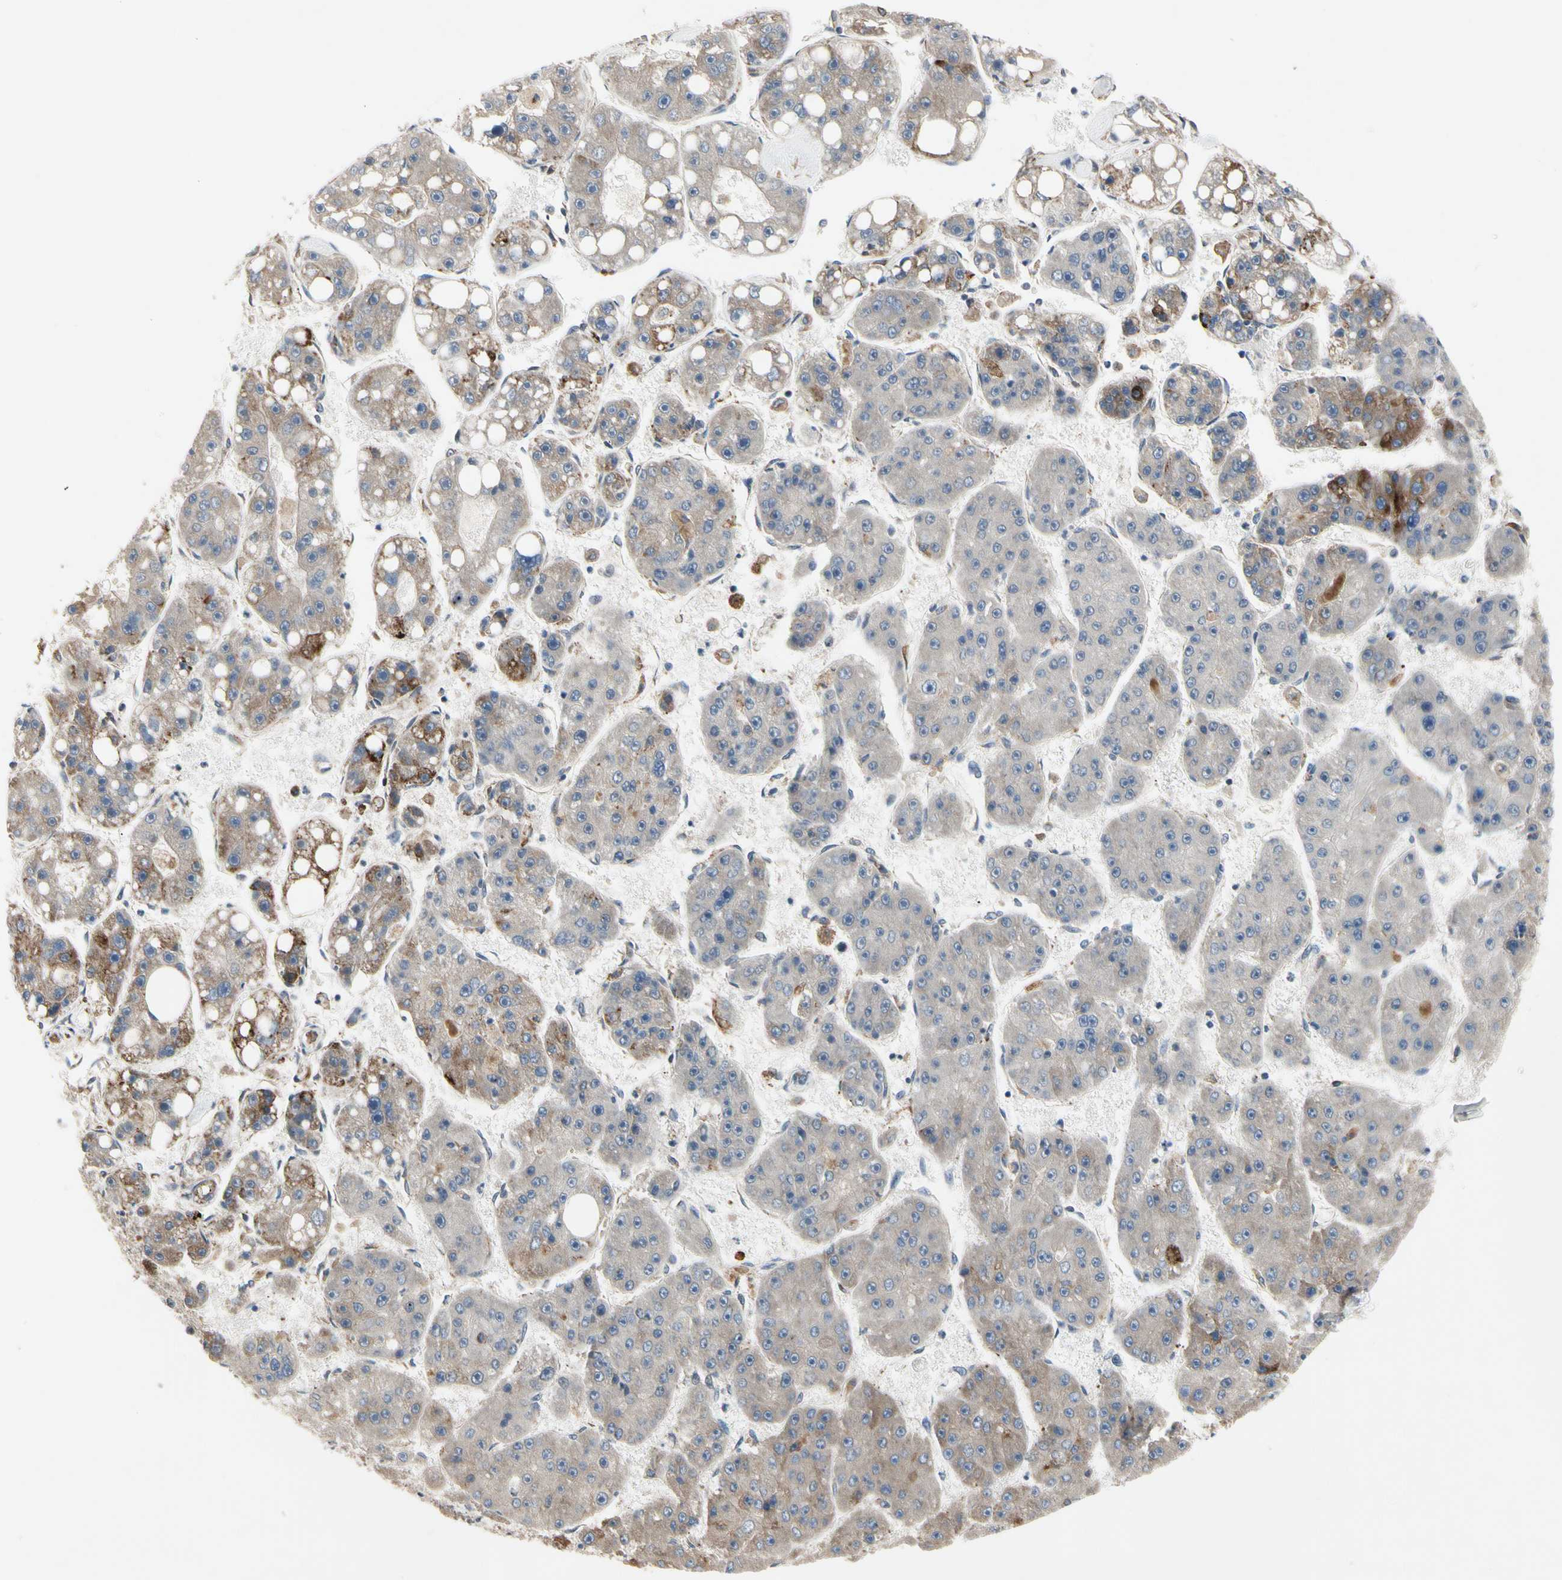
{"staining": {"intensity": "weak", "quantity": ">75%", "location": "cytoplasmic/membranous"}, "tissue": "liver cancer", "cell_type": "Tumor cells", "image_type": "cancer", "snomed": [{"axis": "morphology", "description": "Carcinoma, Hepatocellular, NOS"}, {"axis": "topography", "description": "Liver"}], "caption": "DAB (3,3'-diaminobenzidine) immunohistochemical staining of human hepatocellular carcinoma (liver) displays weak cytoplasmic/membranous protein positivity in about >75% of tumor cells.", "gene": "MMEL1", "patient": {"sex": "female", "age": 61}}